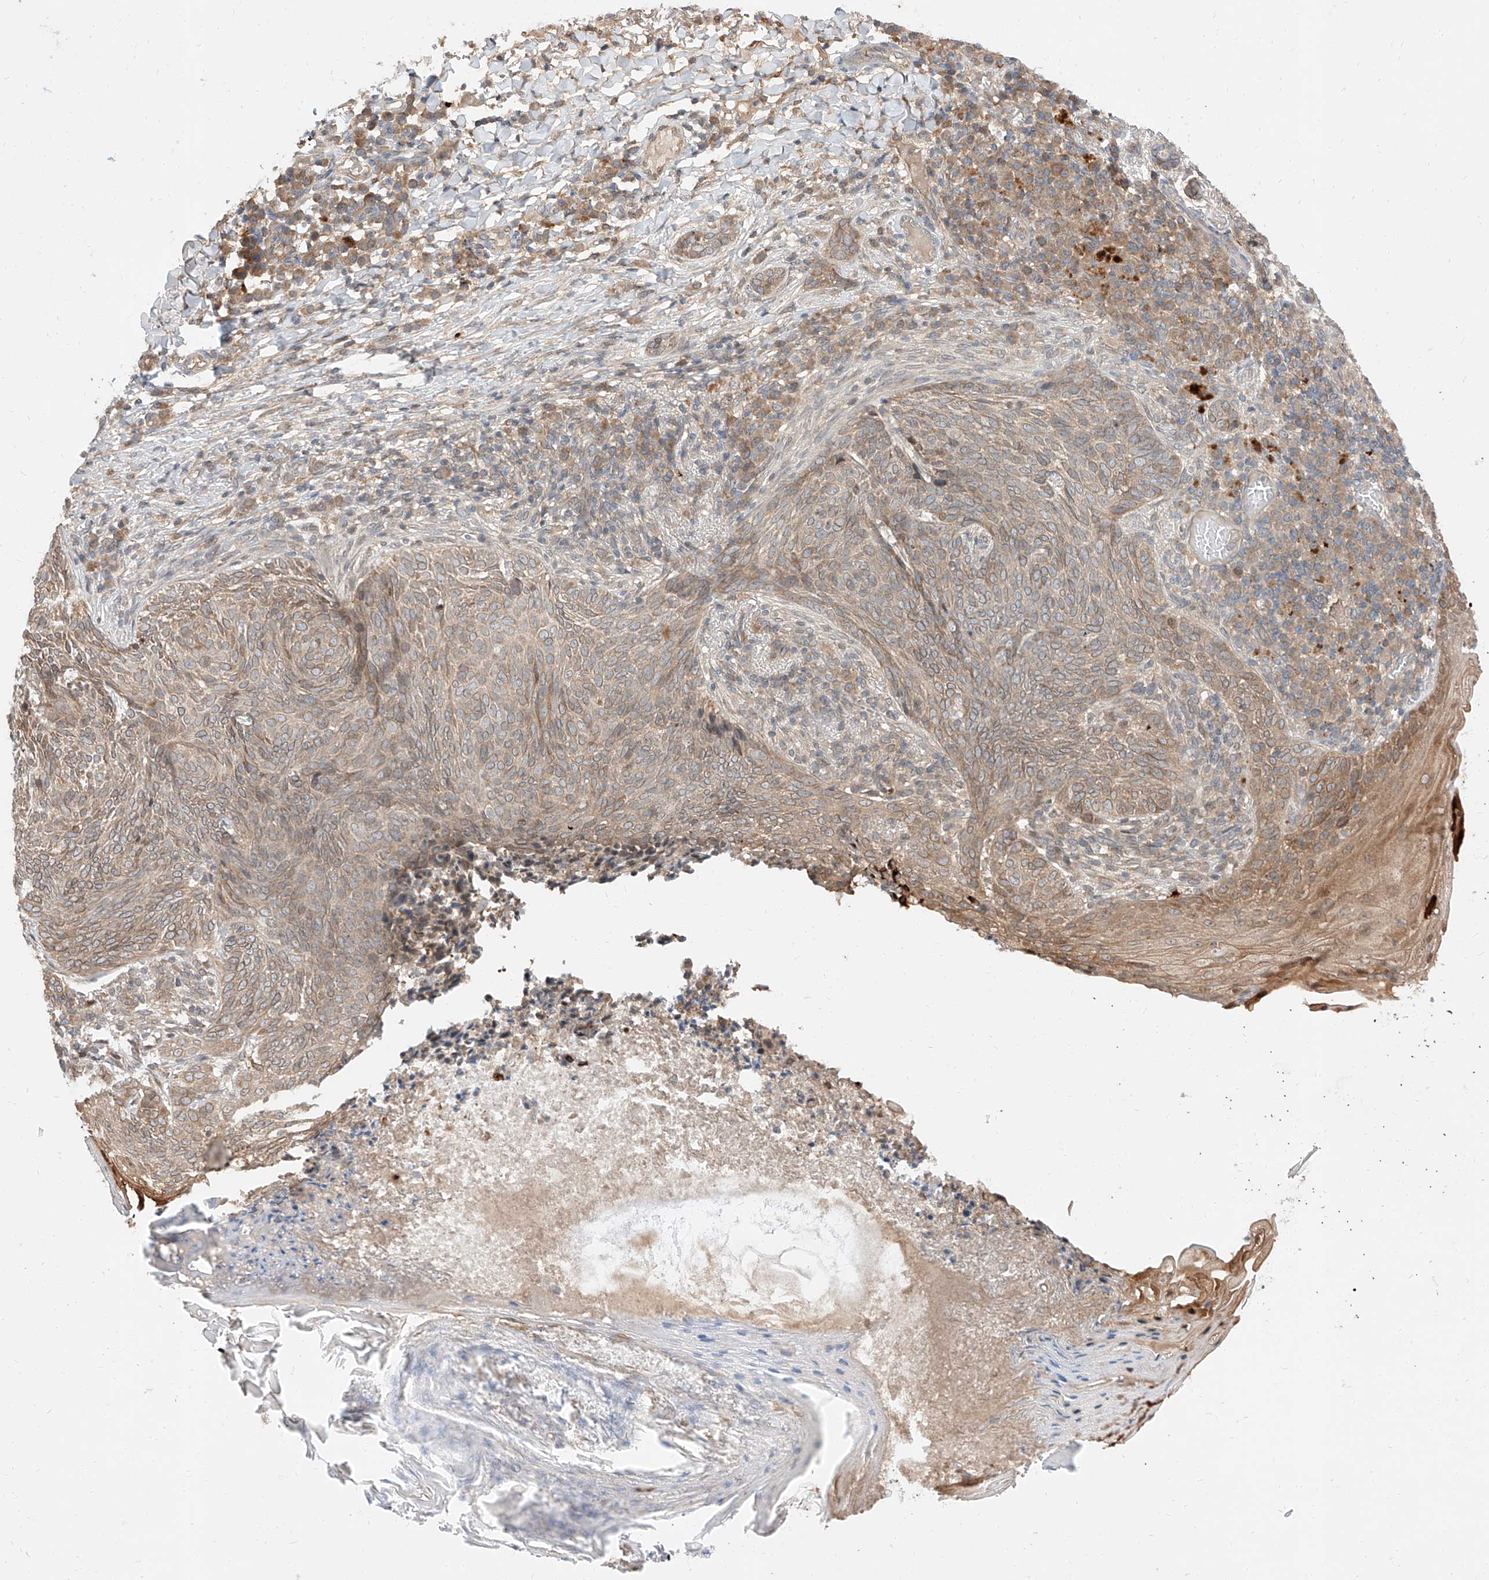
{"staining": {"intensity": "weak", "quantity": "25%-75%", "location": "cytoplasmic/membranous"}, "tissue": "skin cancer", "cell_type": "Tumor cells", "image_type": "cancer", "snomed": [{"axis": "morphology", "description": "Basal cell carcinoma"}, {"axis": "topography", "description": "Skin"}], "caption": "Immunohistochemical staining of skin cancer displays low levels of weak cytoplasmic/membranous protein staining in about 25%-75% of tumor cells. (brown staining indicates protein expression, while blue staining denotes nuclei).", "gene": "DIRAS3", "patient": {"sex": "male", "age": 85}}